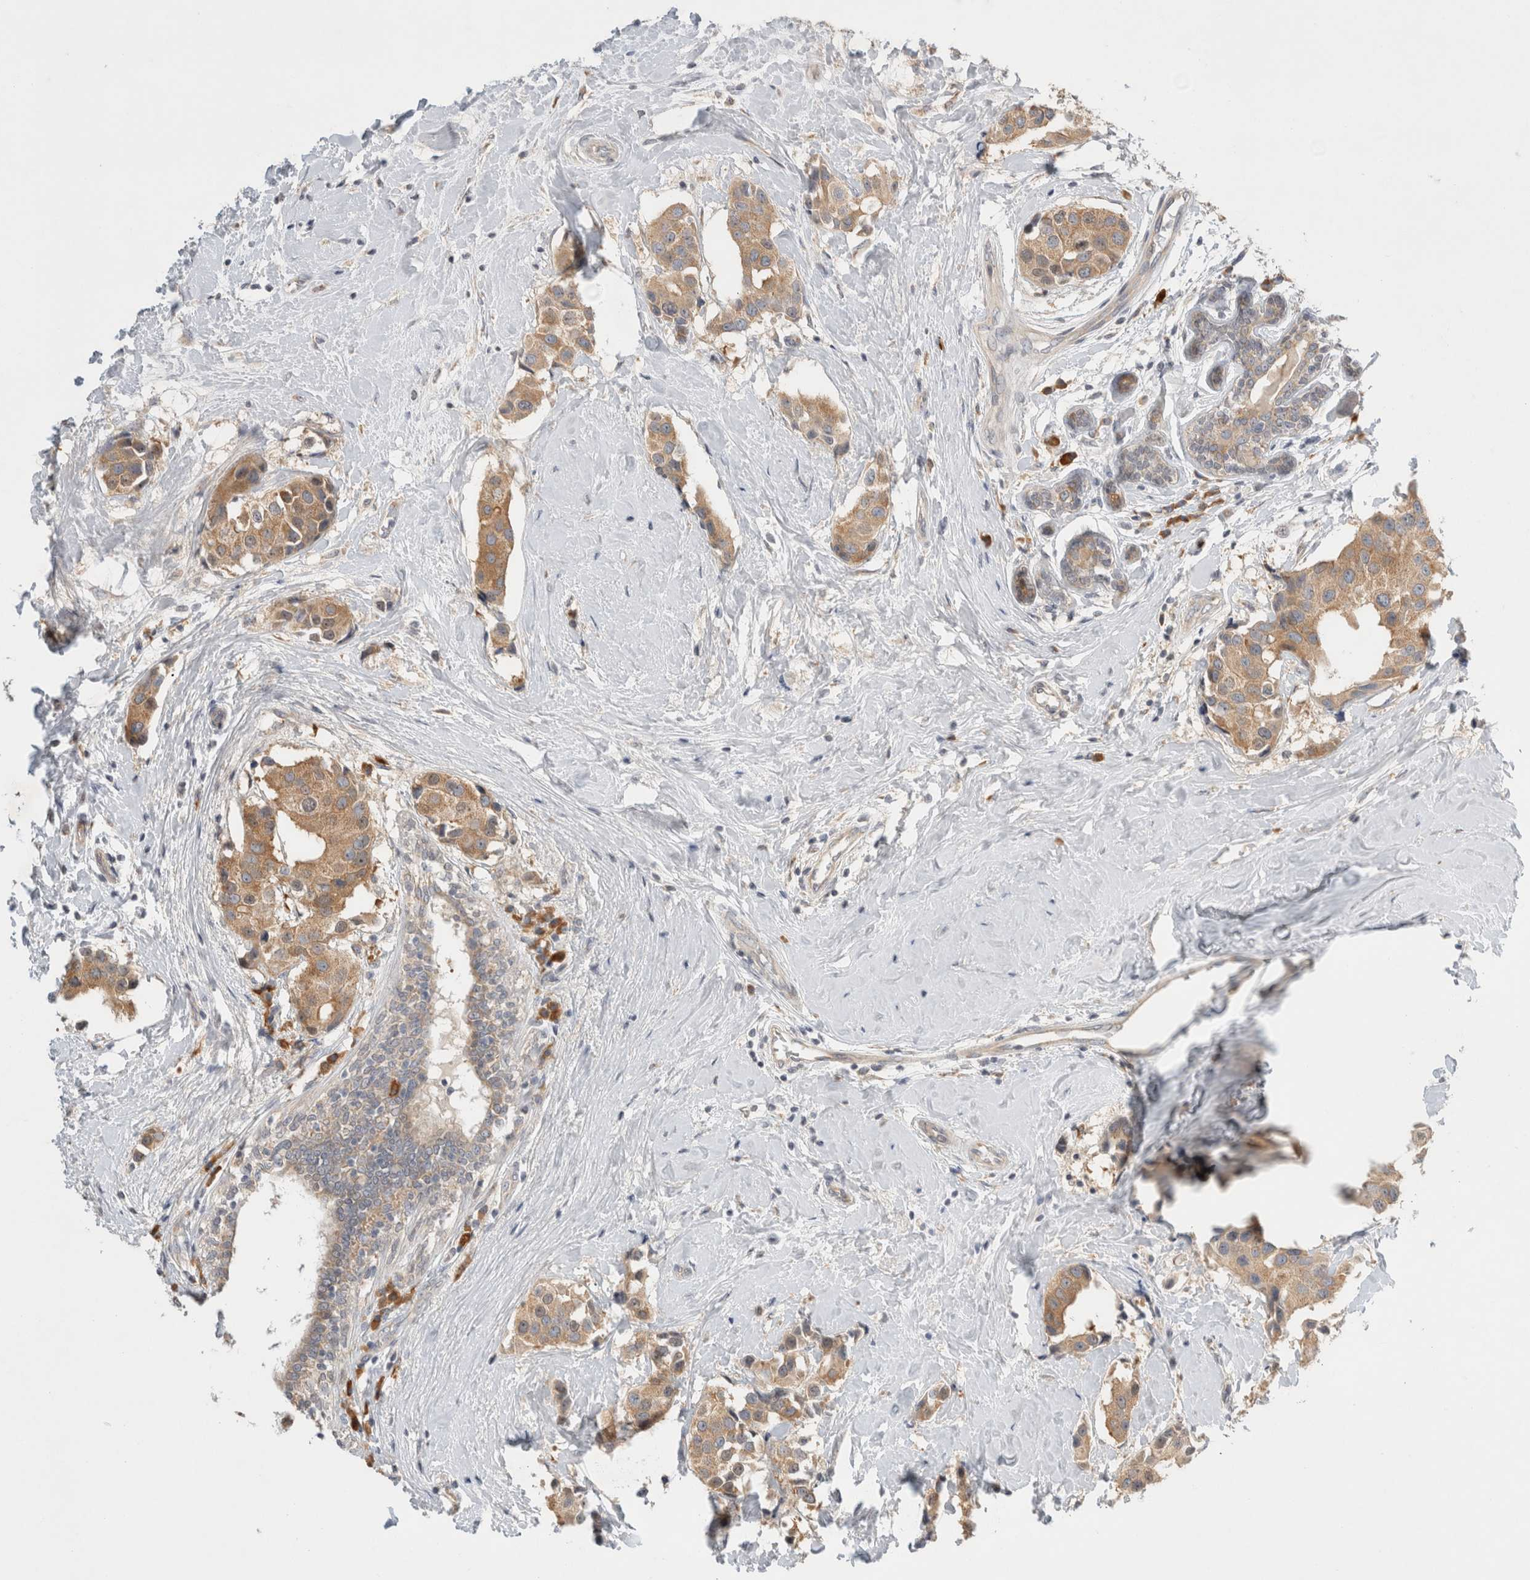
{"staining": {"intensity": "moderate", "quantity": ">75%", "location": "cytoplasmic/membranous"}, "tissue": "breast cancer", "cell_type": "Tumor cells", "image_type": "cancer", "snomed": [{"axis": "morphology", "description": "Normal tissue, NOS"}, {"axis": "morphology", "description": "Duct carcinoma"}, {"axis": "topography", "description": "Breast"}], "caption": "Protein expression by immunohistochemistry (IHC) reveals moderate cytoplasmic/membranous positivity in about >75% of tumor cells in breast infiltrating ductal carcinoma.", "gene": "NEDD4L", "patient": {"sex": "female", "age": 39}}